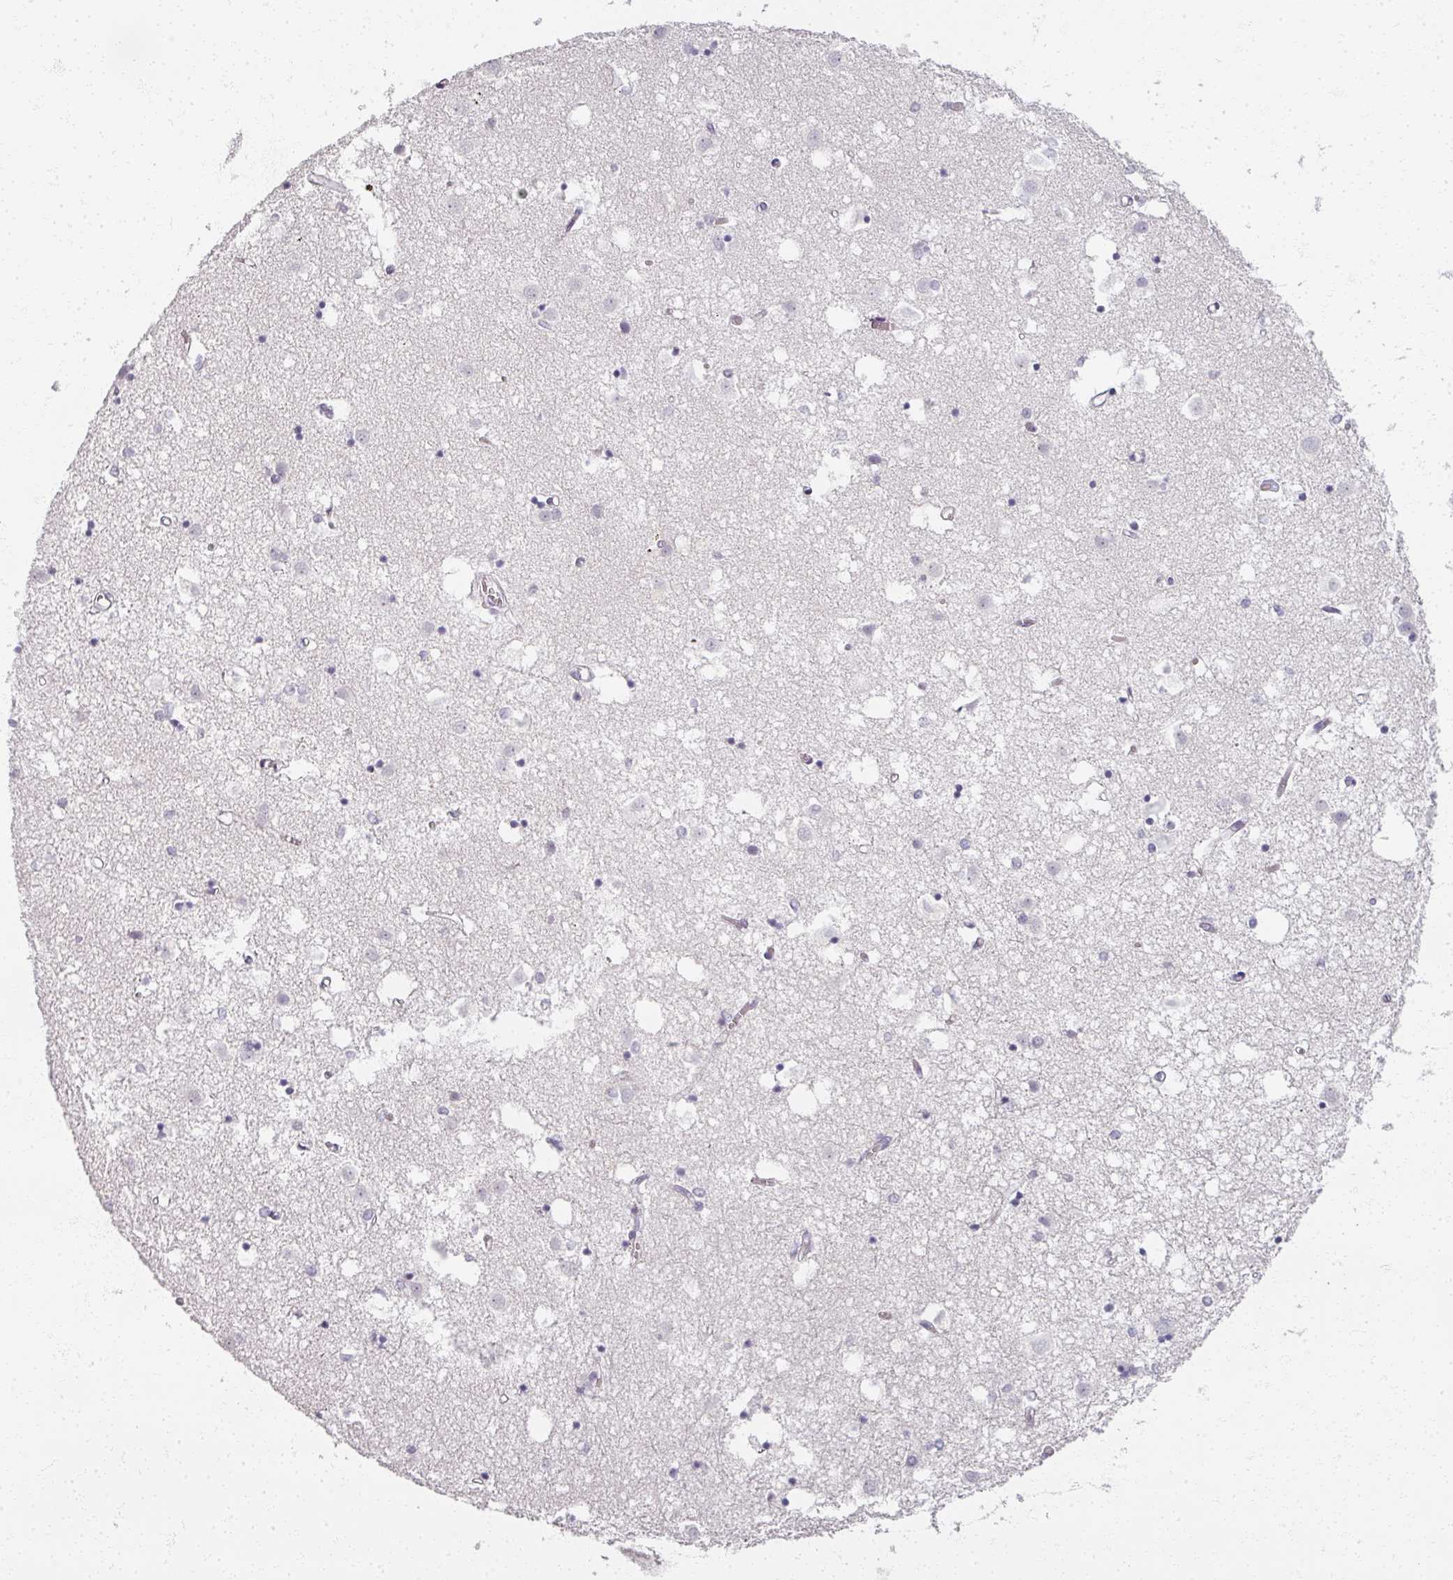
{"staining": {"intensity": "negative", "quantity": "none", "location": "none"}, "tissue": "caudate", "cell_type": "Glial cells", "image_type": "normal", "snomed": [{"axis": "morphology", "description": "Normal tissue, NOS"}, {"axis": "topography", "description": "Lateral ventricle wall"}], "caption": "High power microscopy micrograph of an immunohistochemistry histopathology image of unremarkable caudate, revealing no significant staining in glial cells.", "gene": "RFPL2", "patient": {"sex": "male", "age": 70}}